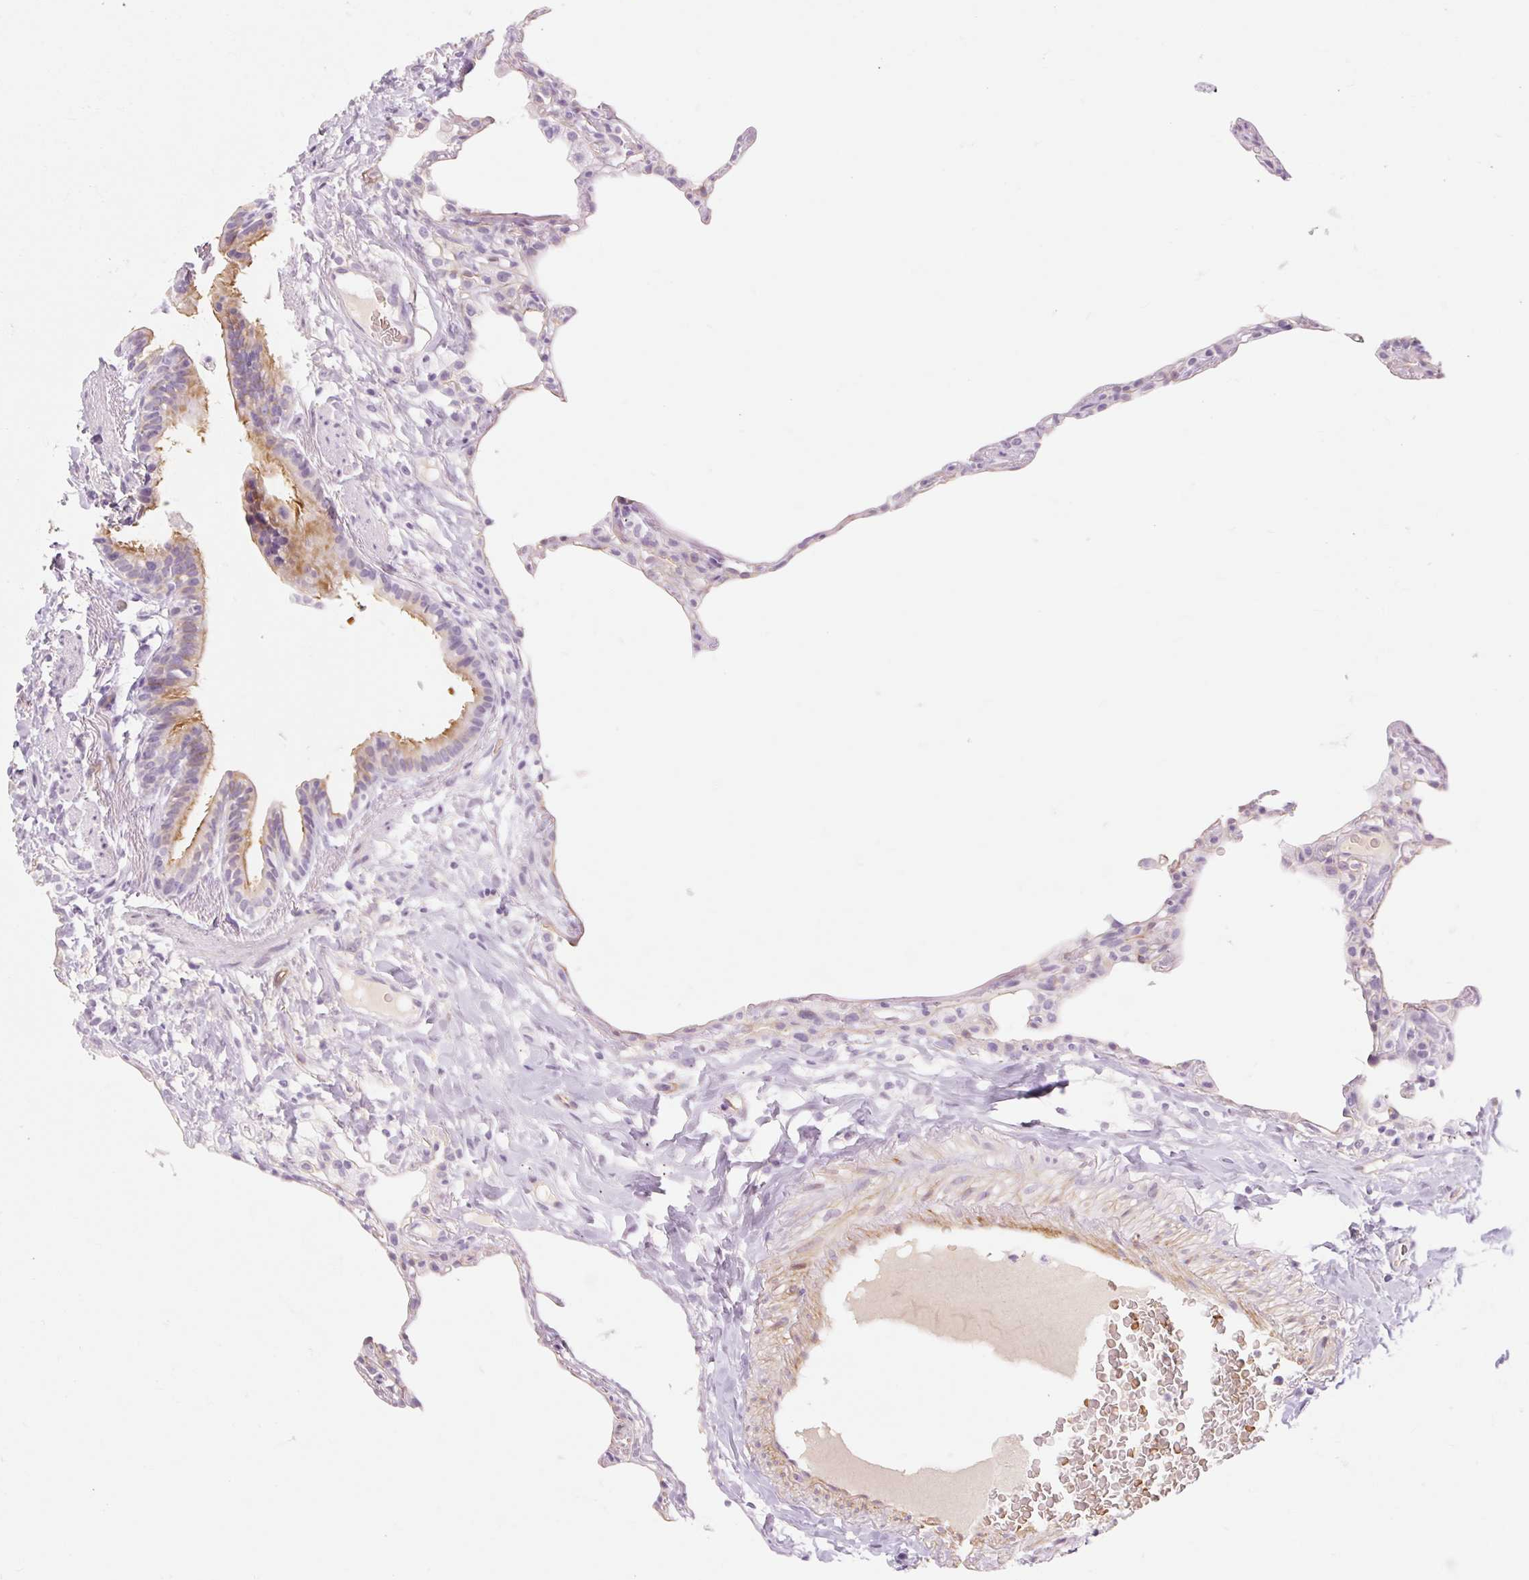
{"staining": {"intensity": "negative", "quantity": "none", "location": "none"}, "tissue": "lung", "cell_type": "Alveolar cells", "image_type": "normal", "snomed": [{"axis": "morphology", "description": "Normal tissue, NOS"}, {"axis": "topography", "description": "Lung"}], "caption": "Immunohistochemical staining of normal lung shows no significant staining in alveolar cells. (IHC, brightfield microscopy, high magnification).", "gene": "TAF1L", "patient": {"sex": "female", "age": 57}}